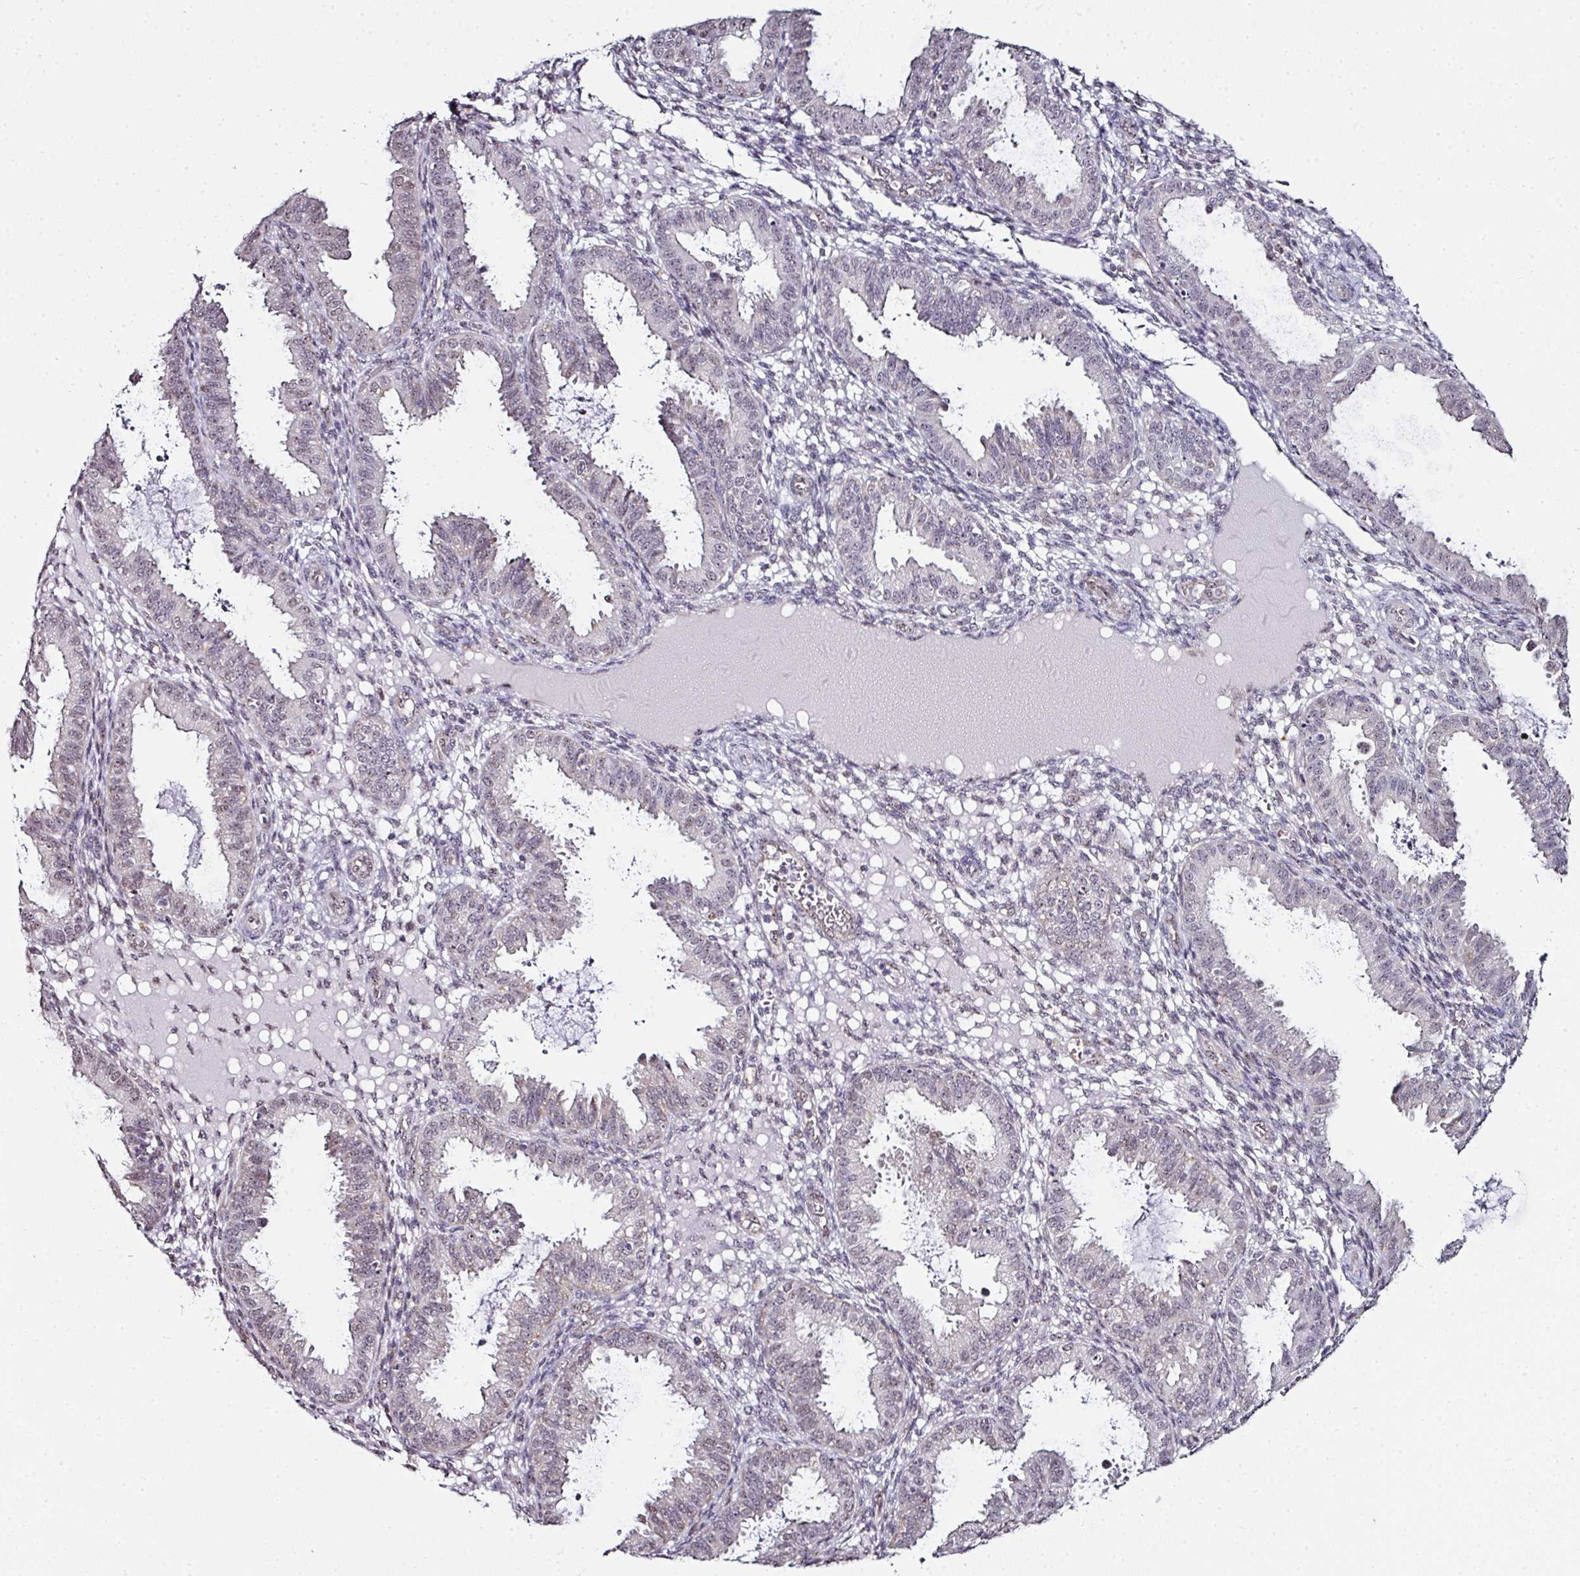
{"staining": {"intensity": "negative", "quantity": "none", "location": "none"}, "tissue": "endometrium", "cell_type": "Cells in endometrial stroma", "image_type": "normal", "snomed": [{"axis": "morphology", "description": "Normal tissue, NOS"}, {"axis": "topography", "description": "Endometrium"}], "caption": "Unremarkable endometrium was stained to show a protein in brown. There is no significant expression in cells in endometrial stroma. (Stains: DAB (3,3'-diaminobenzidine) immunohistochemistry (IHC) with hematoxylin counter stain, Microscopy: brightfield microscopy at high magnification).", "gene": "NACC2", "patient": {"sex": "female", "age": 33}}